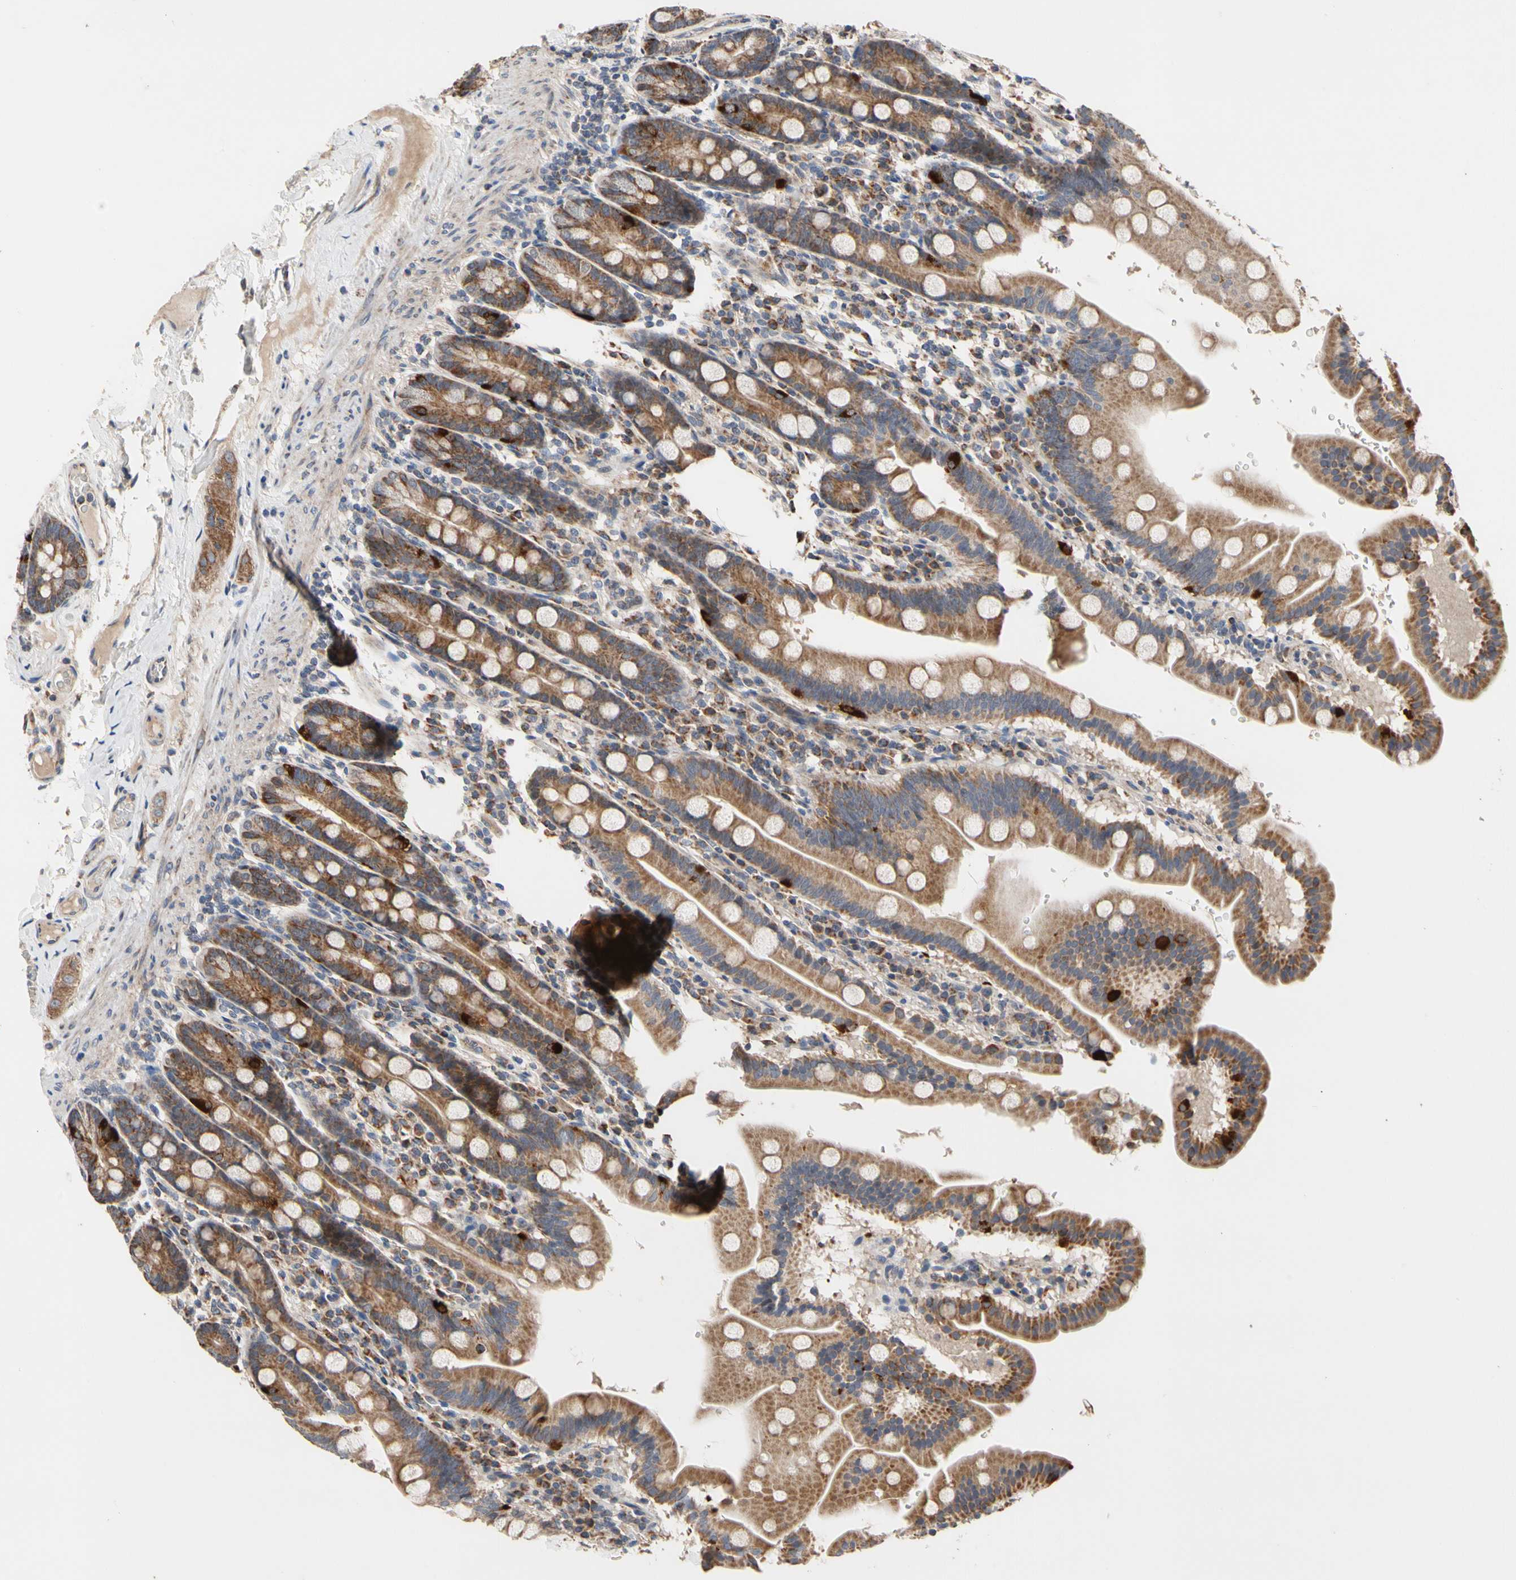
{"staining": {"intensity": "strong", "quantity": ">75%", "location": "cytoplasmic/membranous"}, "tissue": "duodenum", "cell_type": "Glandular cells", "image_type": "normal", "snomed": [{"axis": "morphology", "description": "Normal tissue, NOS"}, {"axis": "topography", "description": "Duodenum"}], "caption": "DAB immunohistochemical staining of unremarkable duodenum displays strong cytoplasmic/membranous protein positivity in about >75% of glandular cells. The protein of interest is stained brown, and the nuclei are stained in blue (DAB (3,3'-diaminobenzidine) IHC with brightfield microscopy, high magnification).", "gene": "GPD2", "patient": {"sex": "male", "age": 50}}